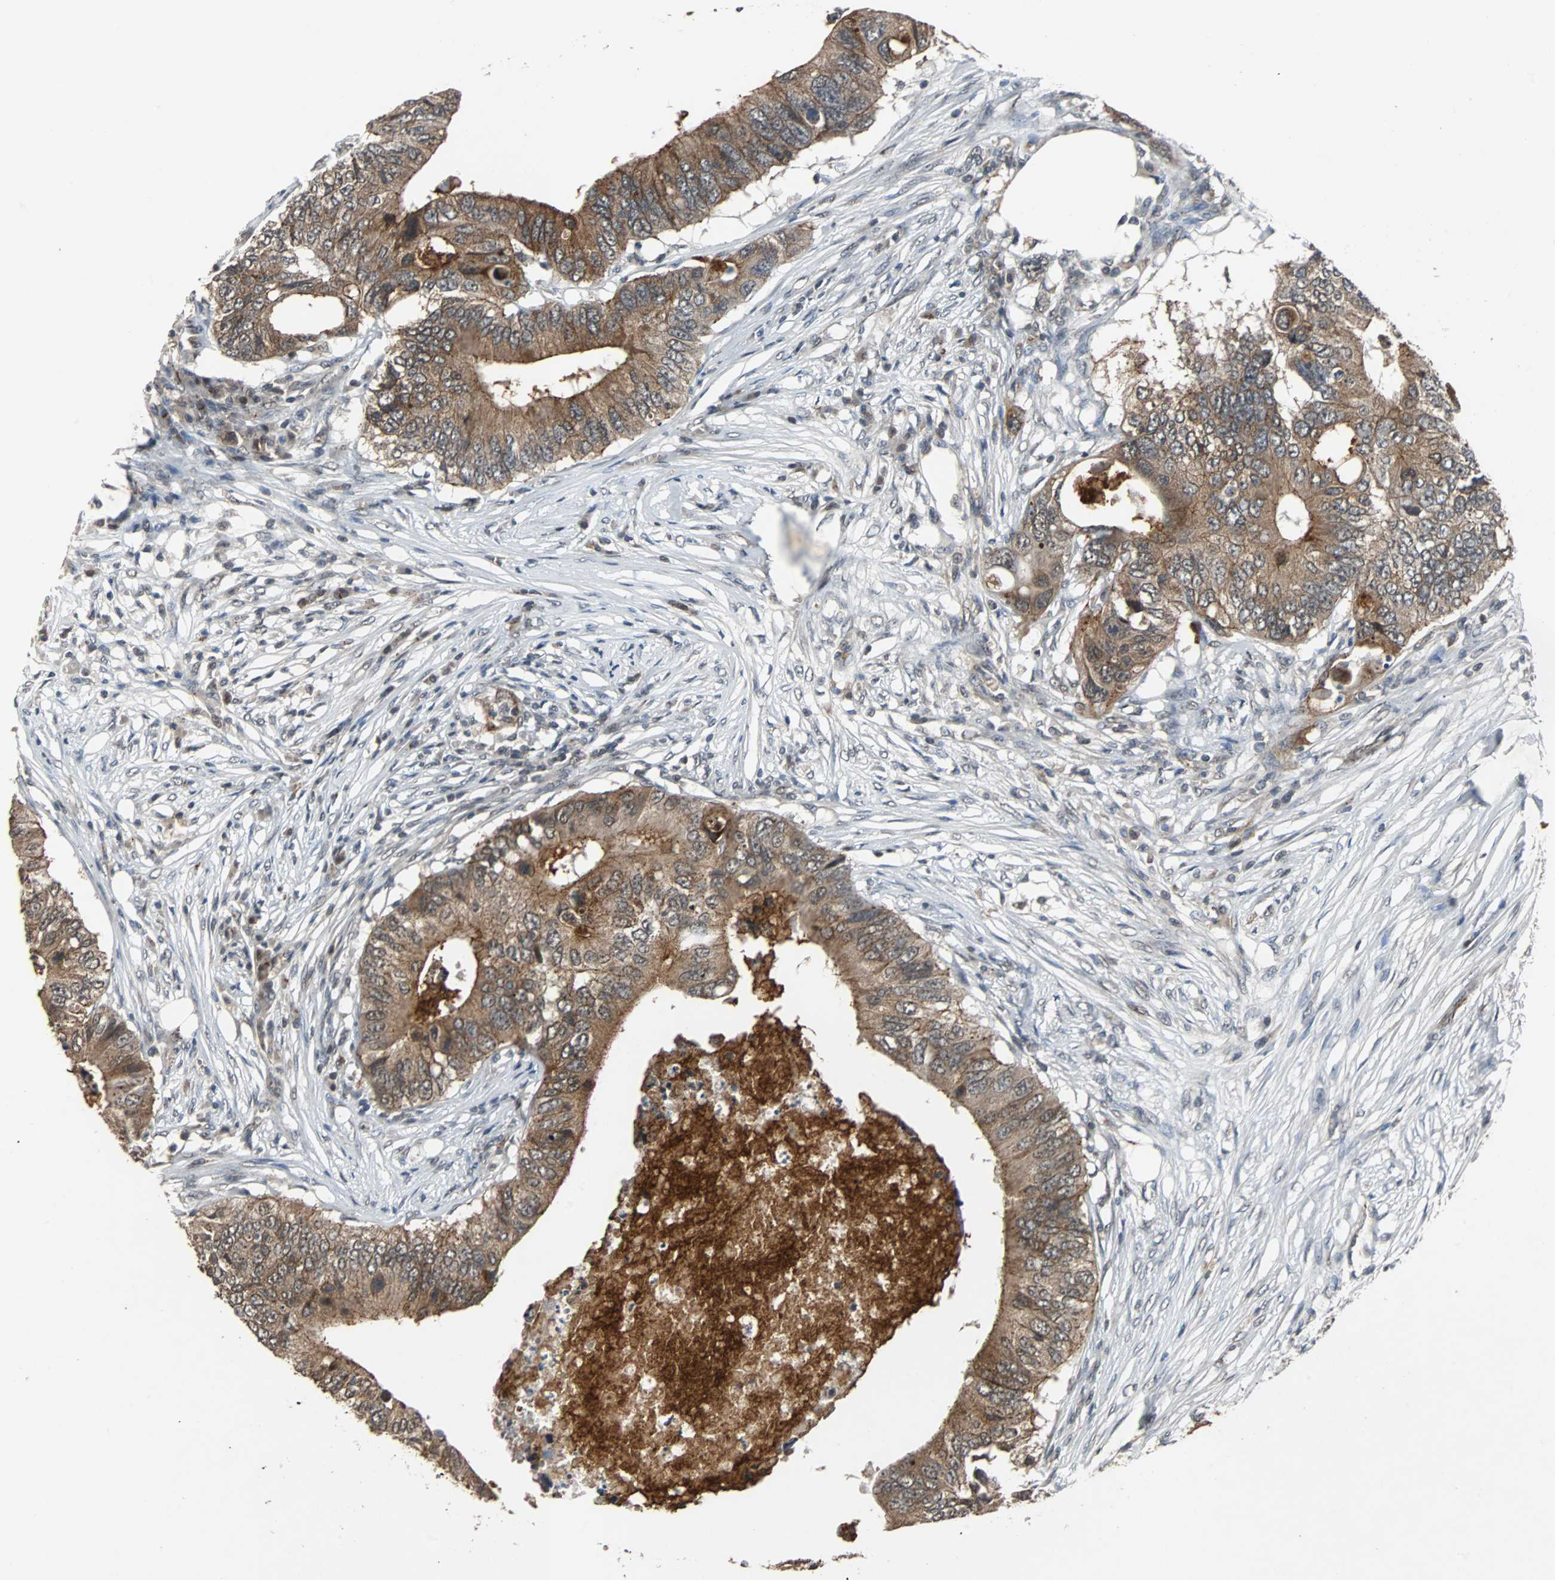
{"staining": {"intensity": "moderate", "quantity": ">75%", "location": "cytoplasmic/membranous"}, "tissue": "colorectal cancer", "cell_type": "Tumor cells", "image_type": "cancer", "snomed": [{"axis": "morphology", "description": "Adenocarcinoma, NOS"}, {"axis": "topography", "description": "Colon"}], "caption": "Immunohistochemical staining of colorectal cancer displays medium levels of moderate cytoplasmic/membranous expression in approximately >75% of tumor cells.", "gene": "LSR", "patient": {"sex": "male", "age": 71}}